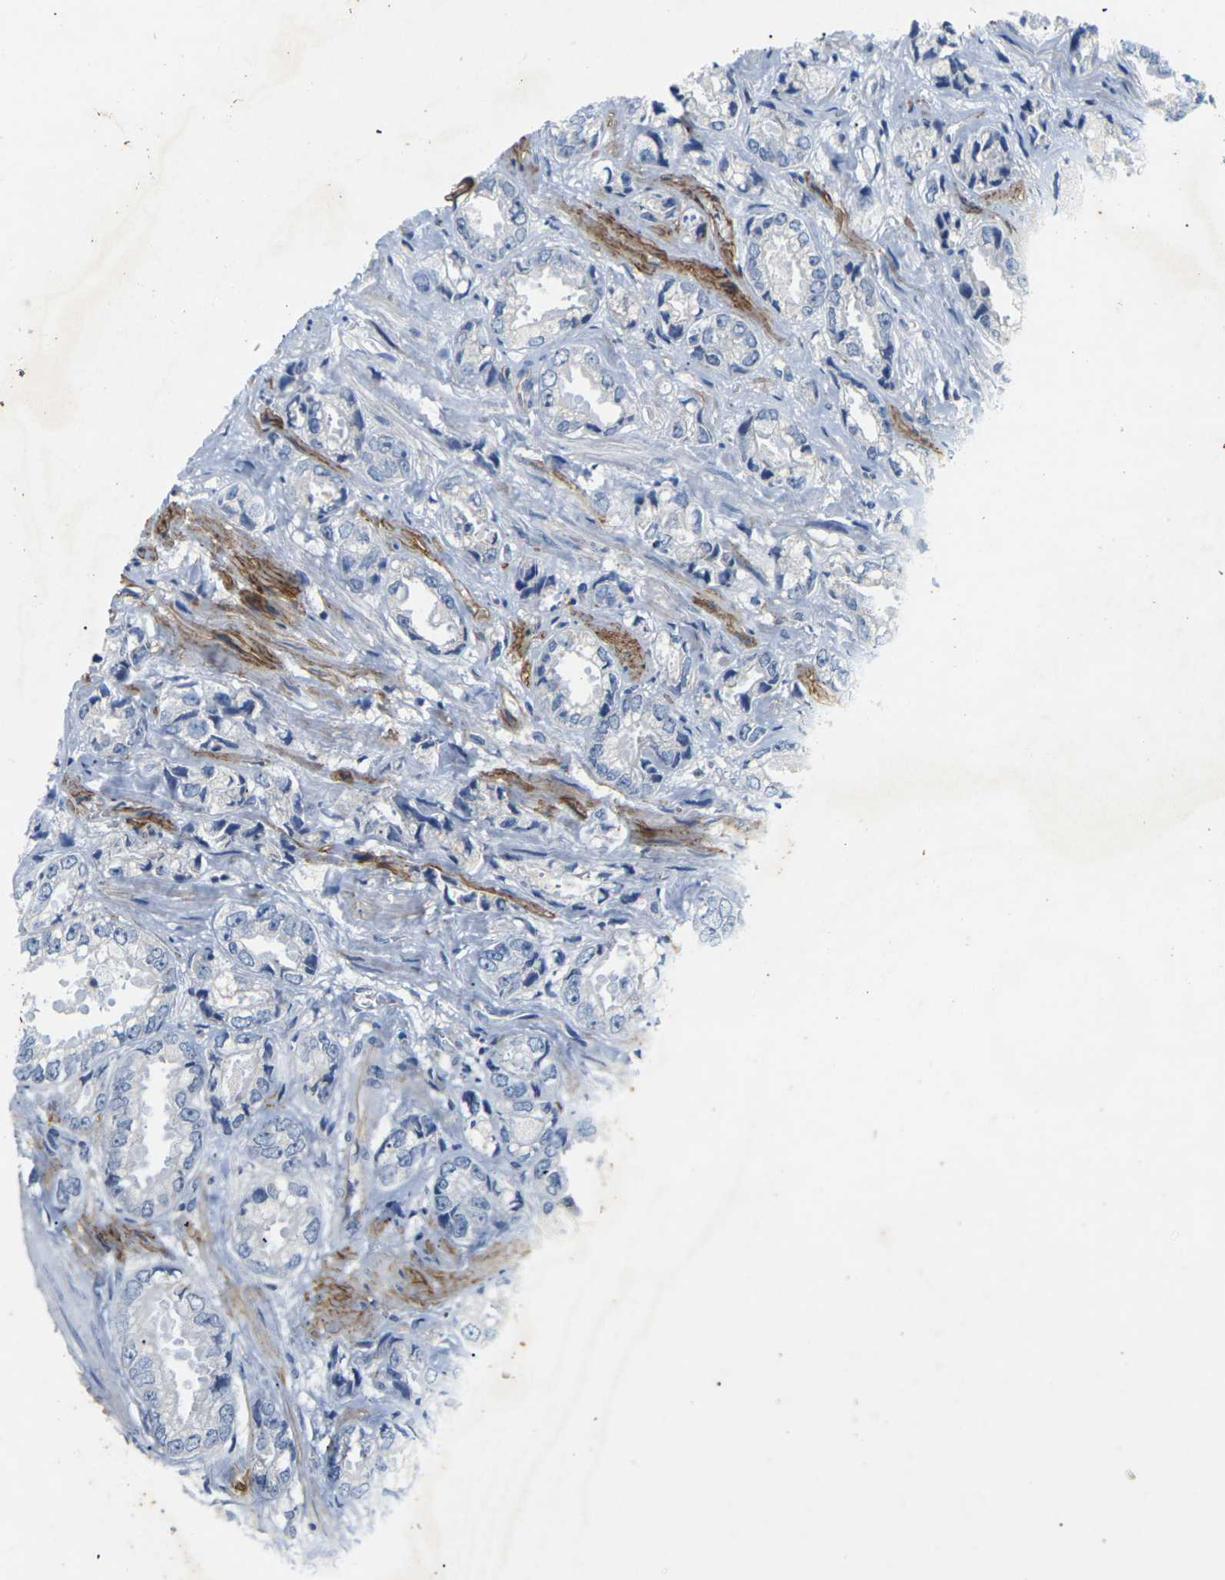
{"staining": {"intensity": "negative", "quantity": "none", "location": "none"}, "tissue": "prostate cancer", "cell_type": "Tumor cells", "image_type": "cancer", "snomed": [{"axis": "morphology", "description": "Adenocarcinoma, High grade"}, {"axis": "topography", "description": "Prostate"}], "caption": "Prostate high-grade adenocarcinoma was stained to show a protein in brown. There is no significant staining in tumor cells.", "gene": "ITGA5", "patient": {"sex": "male", "age": 61}}